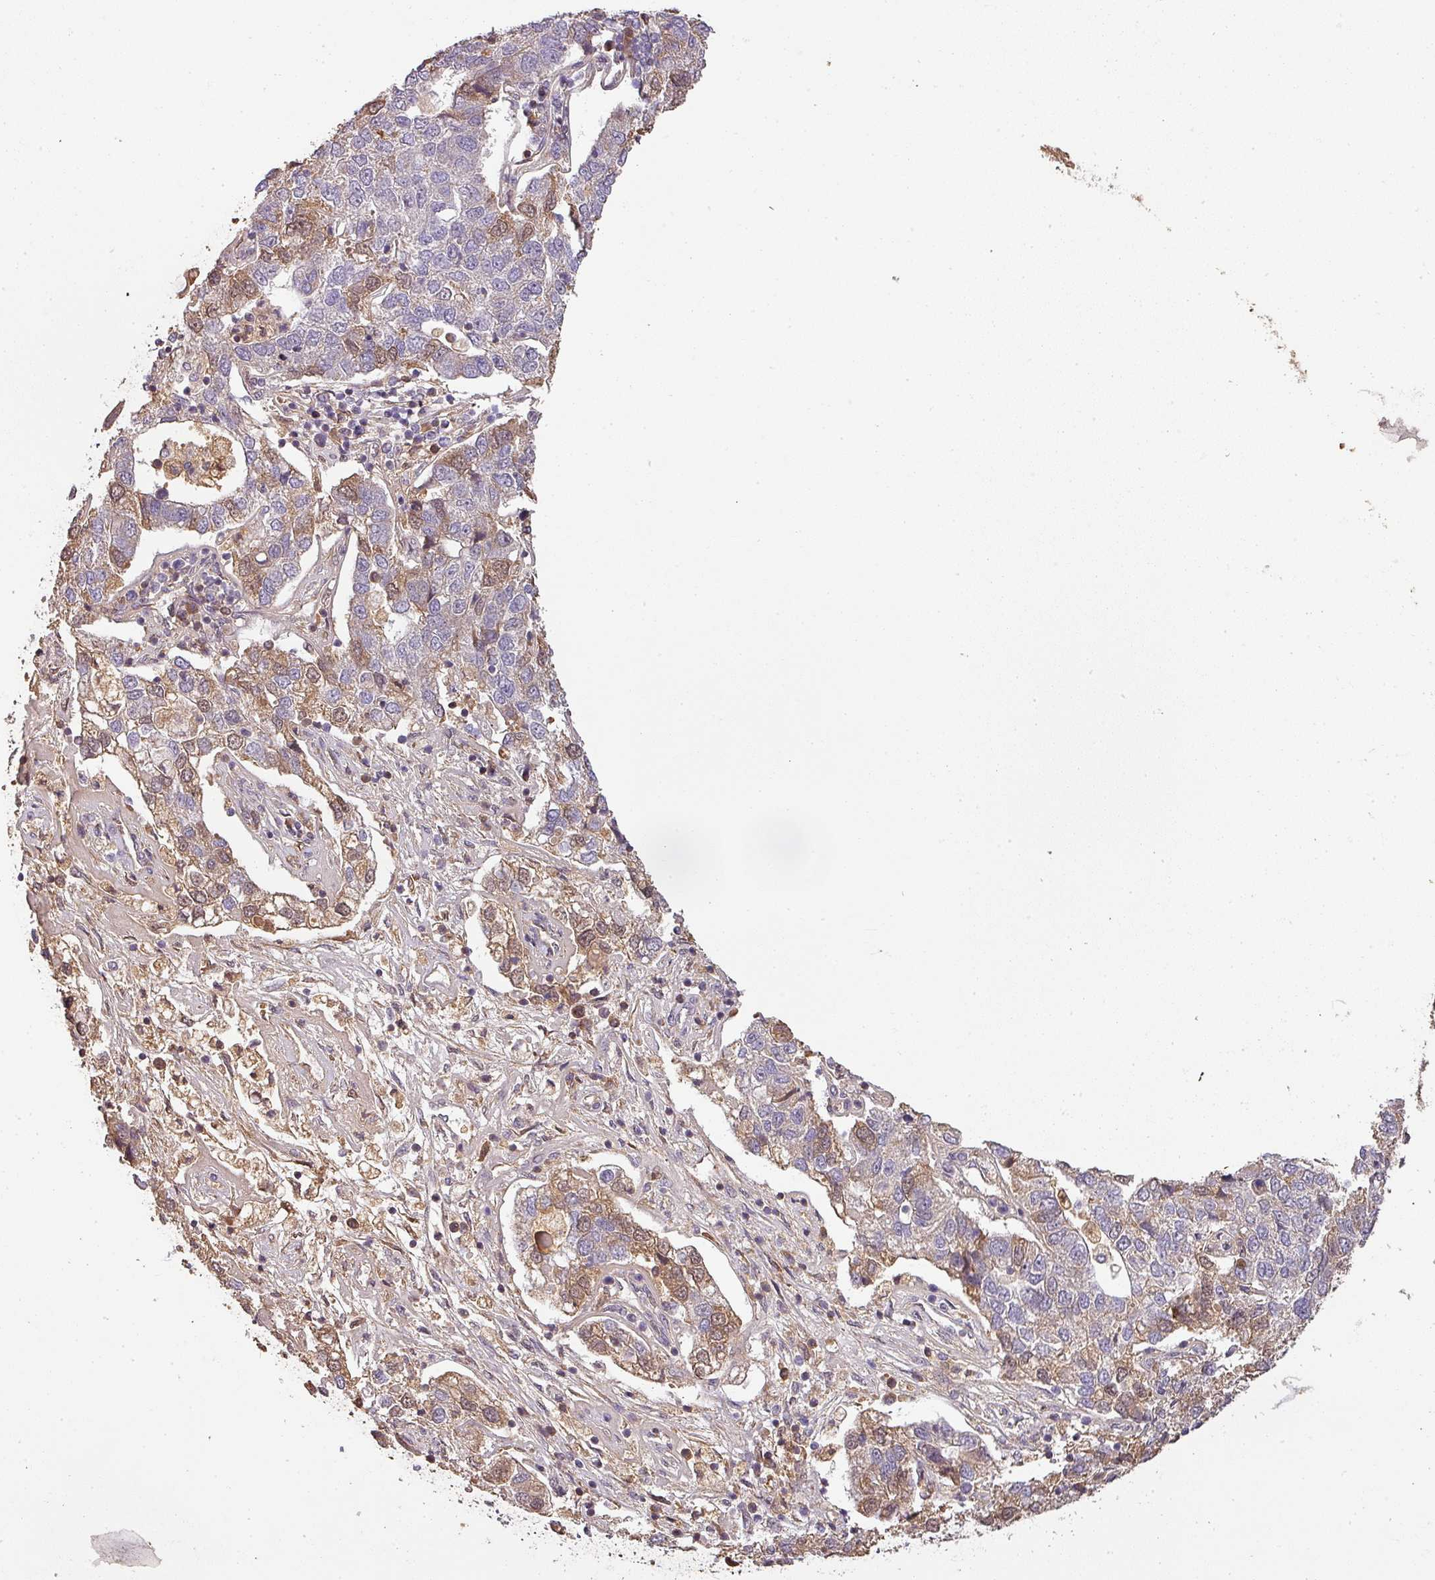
{"staining": {"intensity": "weak", "quantity": "25%-75%", "location": "cytoplasmic/membranous"}, "tissue": "pancreatic cancer", "cell_type": "Tumor cells", "image_type": "cancer", "snomed": [{"axis": "morphology", "description": "Adenocarcinoma, NOS"}, {"axis": "topography", "description": "Pancreas"}], "caption": "This image exhibits immunohistochemistry staining of human pancreatic cancer, with low weak cytoplasmic/membranous positivity in approximately 25%-75% of tumor cells.", "gene": "BPIFB3", "patient": {"sex": "female", "age": 61}}